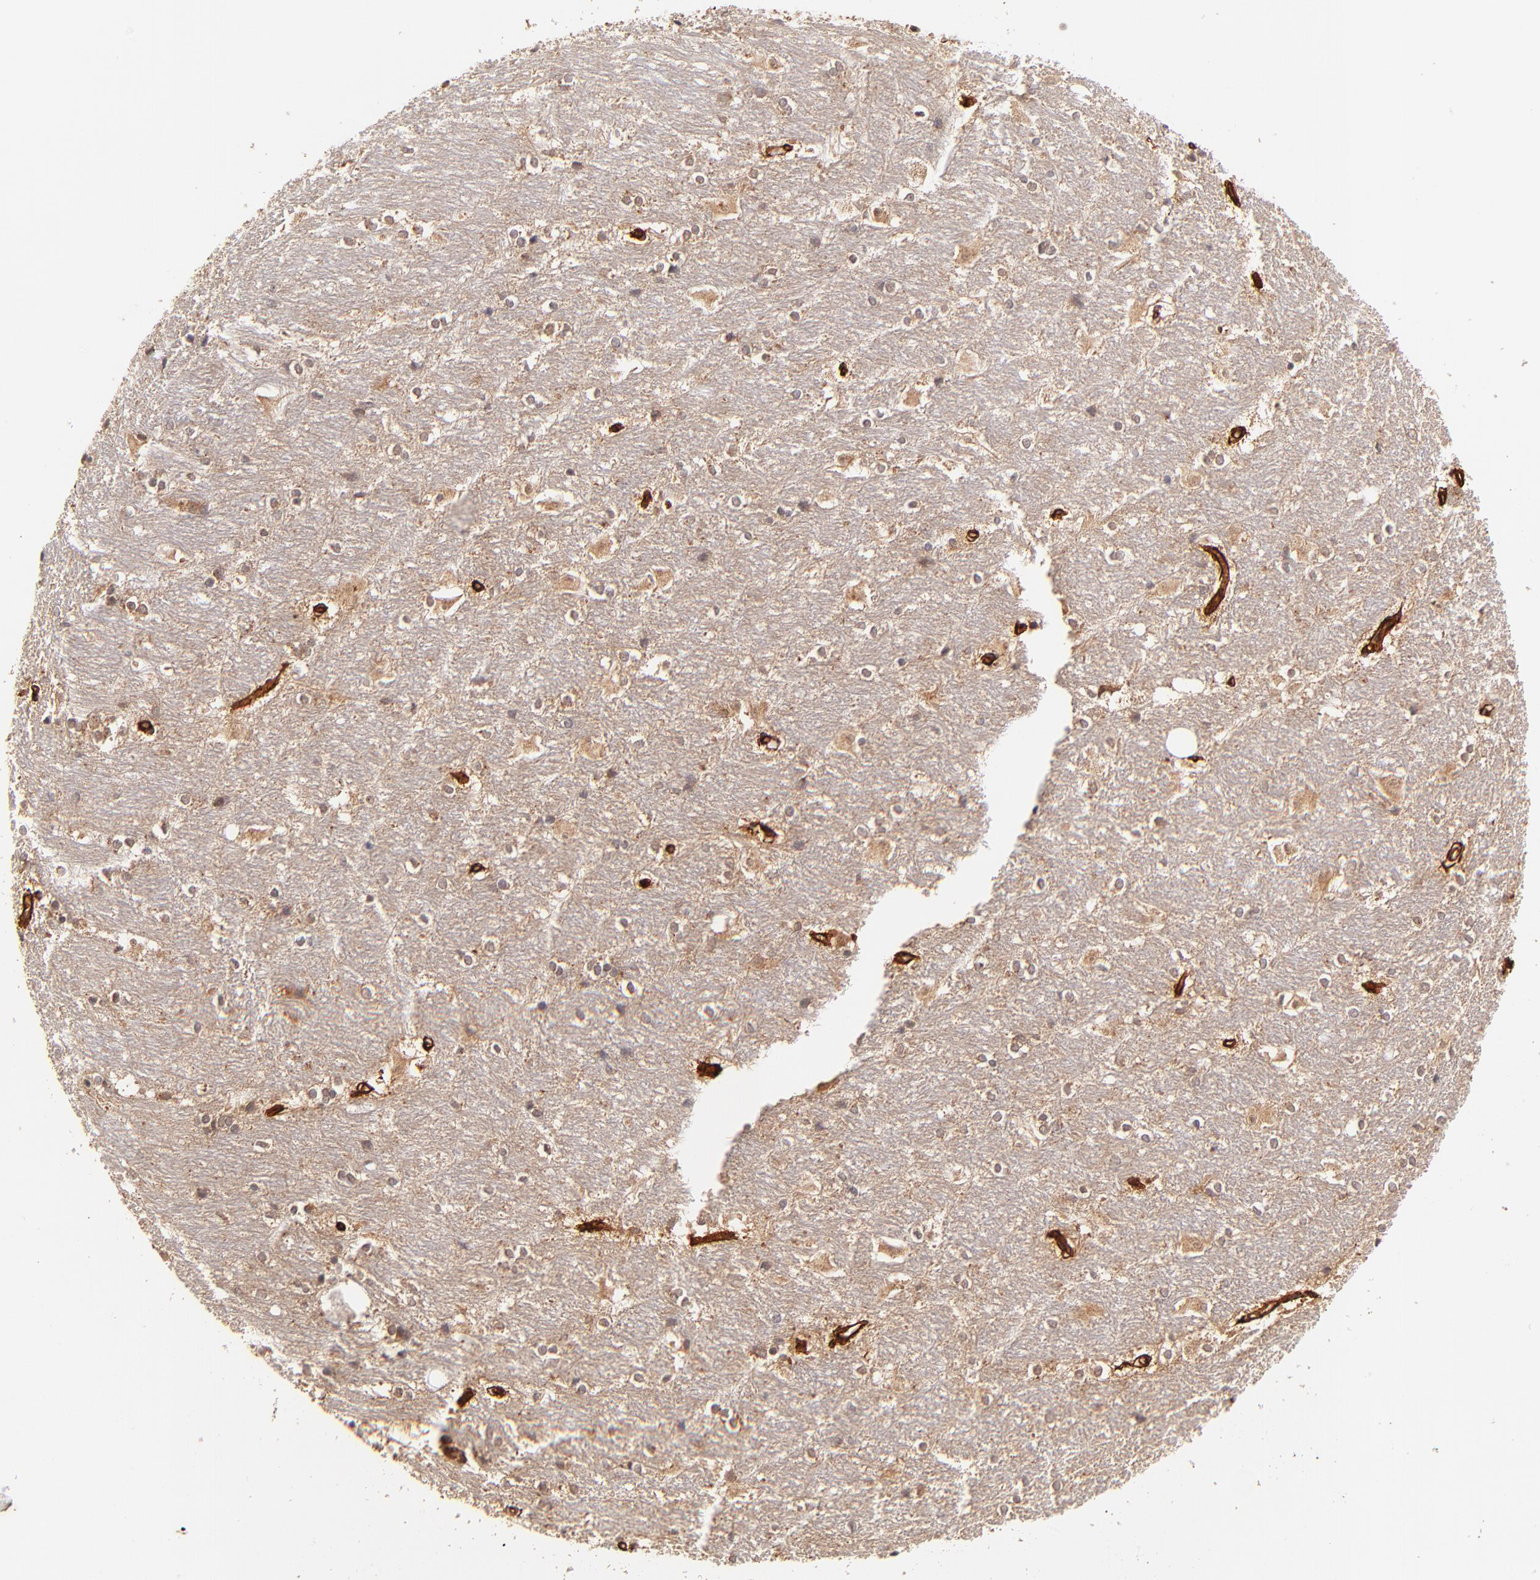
{"staining": {"intensity": "weak", "quantity": "25%-75%", "location": "cytoplasmic/membranous"}, "tissue": "hippocampus", "cell_type": "Glial cells", "image_type": "normal", "snomed": [{"axis": "morphology", "description": "Normal tissue, NOS"}, {"axis": "topography", "description": "Hippocampus"}], "caption": "Immunohistochemistry (IHC) micrograph of benign hippocampus: human hippocampus stained using immunohistochemistry exhibits low levels of weak protein expression localized specifically in the cytoplasmic/membranous of glial cells, appearing as a cytoplasmic/membranous brown color.", "gene": "ITGB1", "patient": {"sex": "female", "age": 19}}